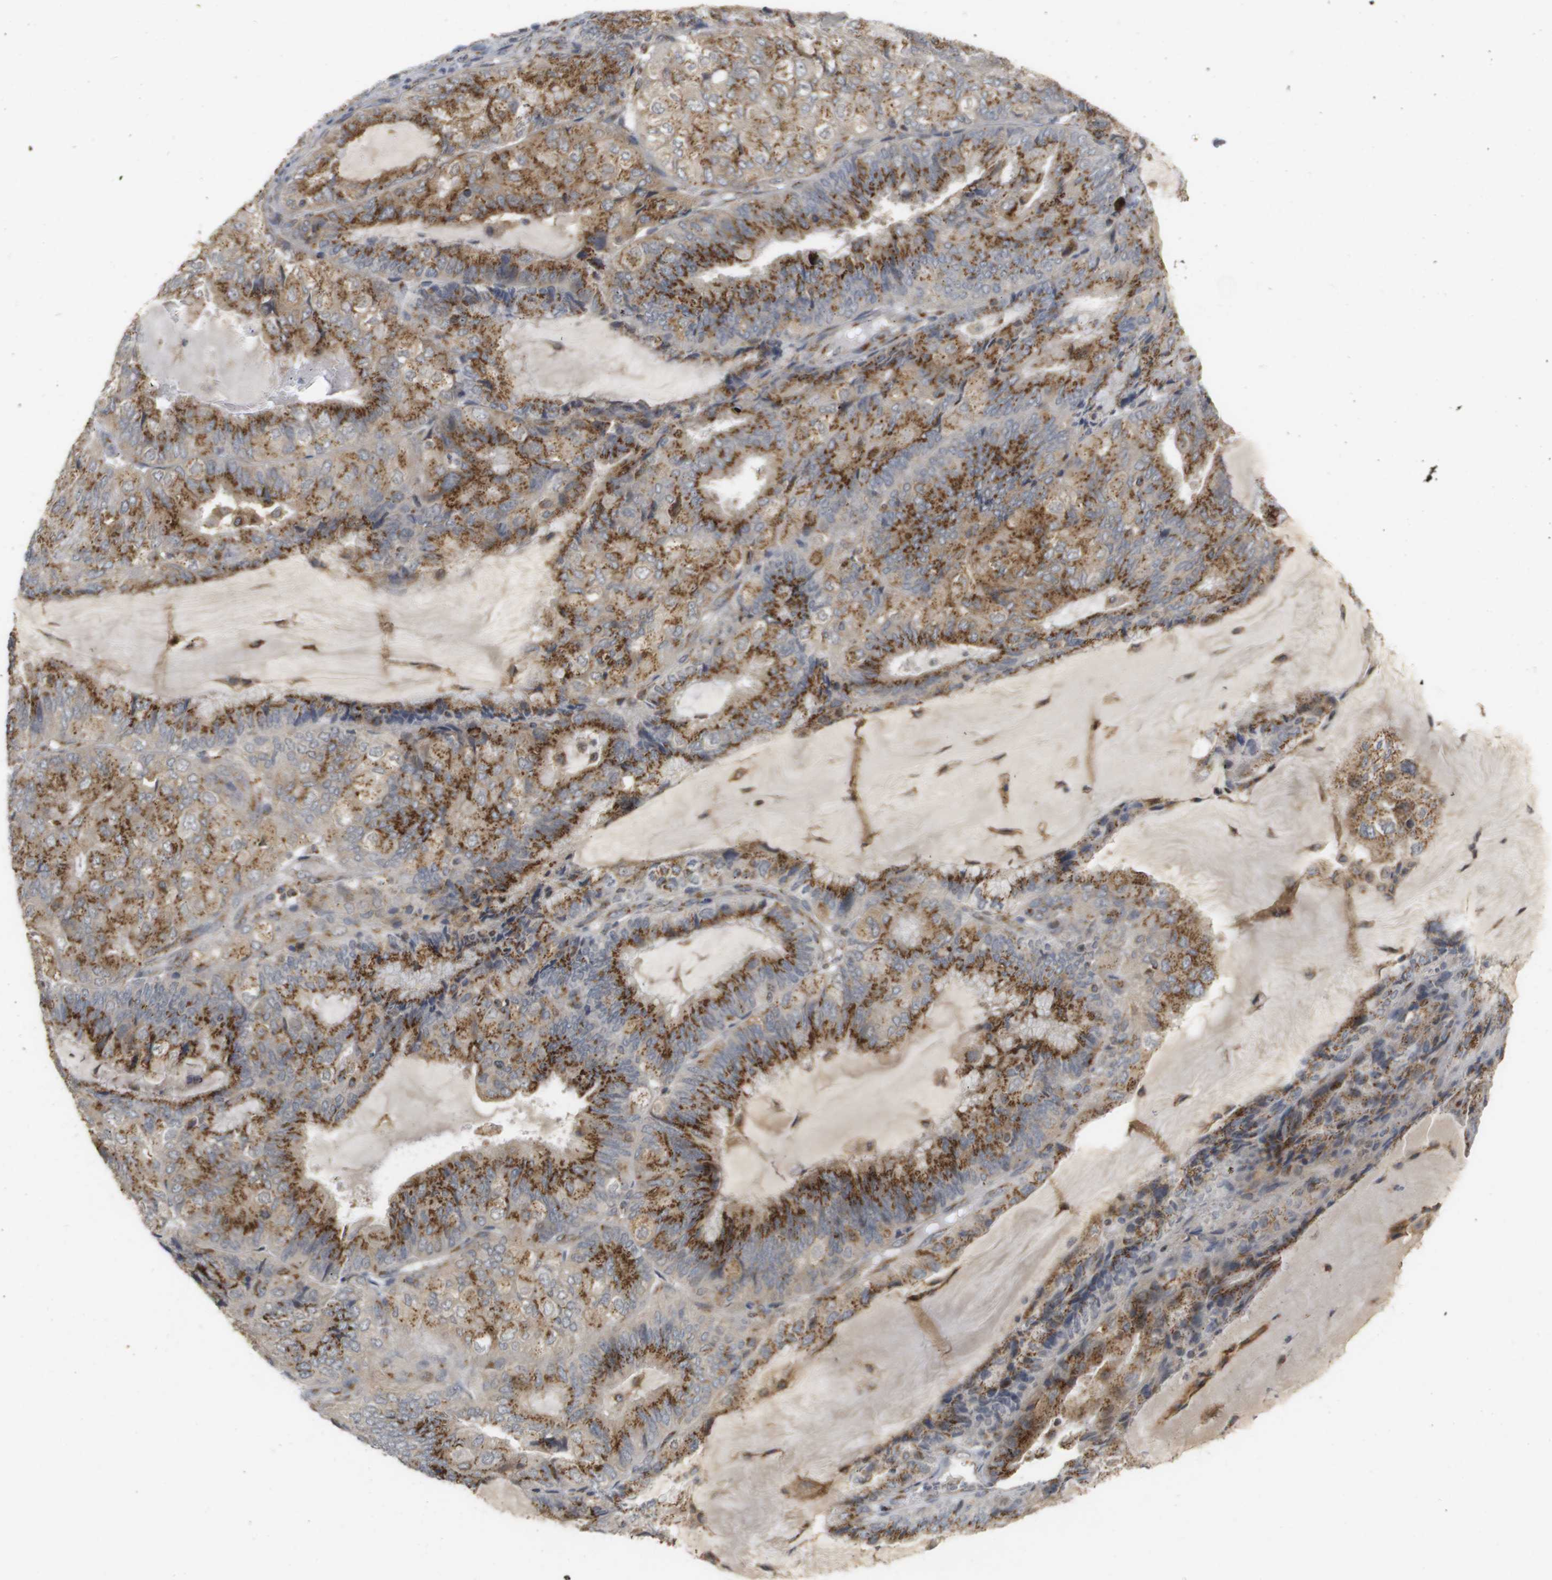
{"staining": {"intensity": "moderate", "quantity": ">75%", "location": "cytoplasmic/membranous"}, "tissue": "endometrial cancer", "cell_type": "Tumor cells", "image_type": "cancer", "snomed": [{"axis": "morphology", "description": "Adenocarcinoma, NOS"}, {"axis": "topography", "description": "Endometrium"}], "caption": "DAB (3,3'-diaminobenzidine) immunohistochemical staining of human adenocarcinoma (endometrial) shows moderate cytoplasmic/membranous protein staining in about >75% of tumor cells. Immunohistochemistry (ihc) stains the protein in brown and the nuclei are stained blue.", "gene": "ZFPL1", "patient": {"sex": "female", "age": 81}}